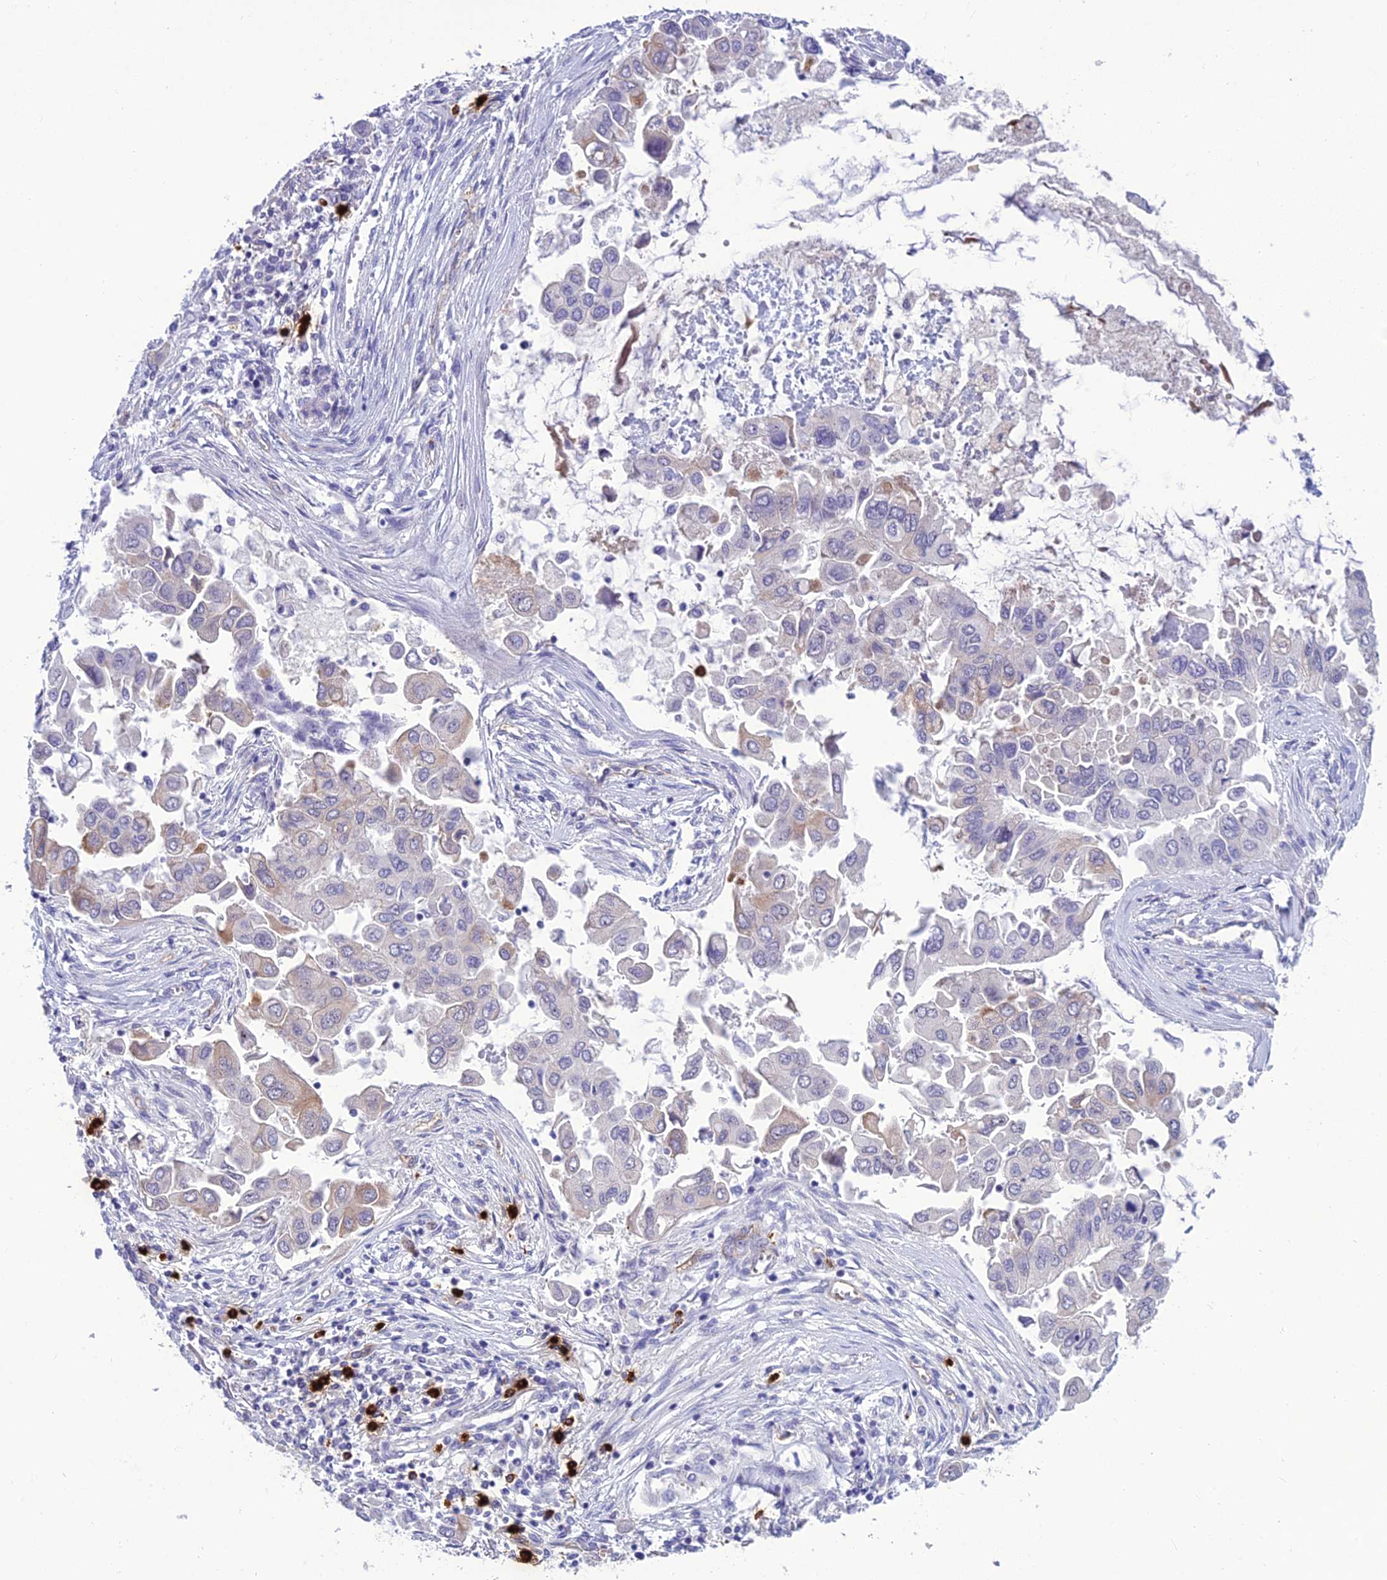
{"staining": {"intensity": "weak", "quantity": "<25%", "location": "cytoplasmic/membranous"}, "tissue": "lung cancer", "cell_type": "Tumor cells", "image_type": "cancer", "snomed": [{"axis": "morphology", "description": "Adenocarcinoma, NOS"}, {"axis": "topography", "description": "Lung"}], "caption": "This is a image of immunohistochemistry (IHC) staining of lung cancer (adenocarcinoma), which shows no positivity in tumor cells. (Stains: DAB immunohistochemistry with hematoxylin counter stain, Microscopy: brightfield microscopy at high magnification).", "gene": "BBS7", "patient": {"sex": "female", "age": 76}}